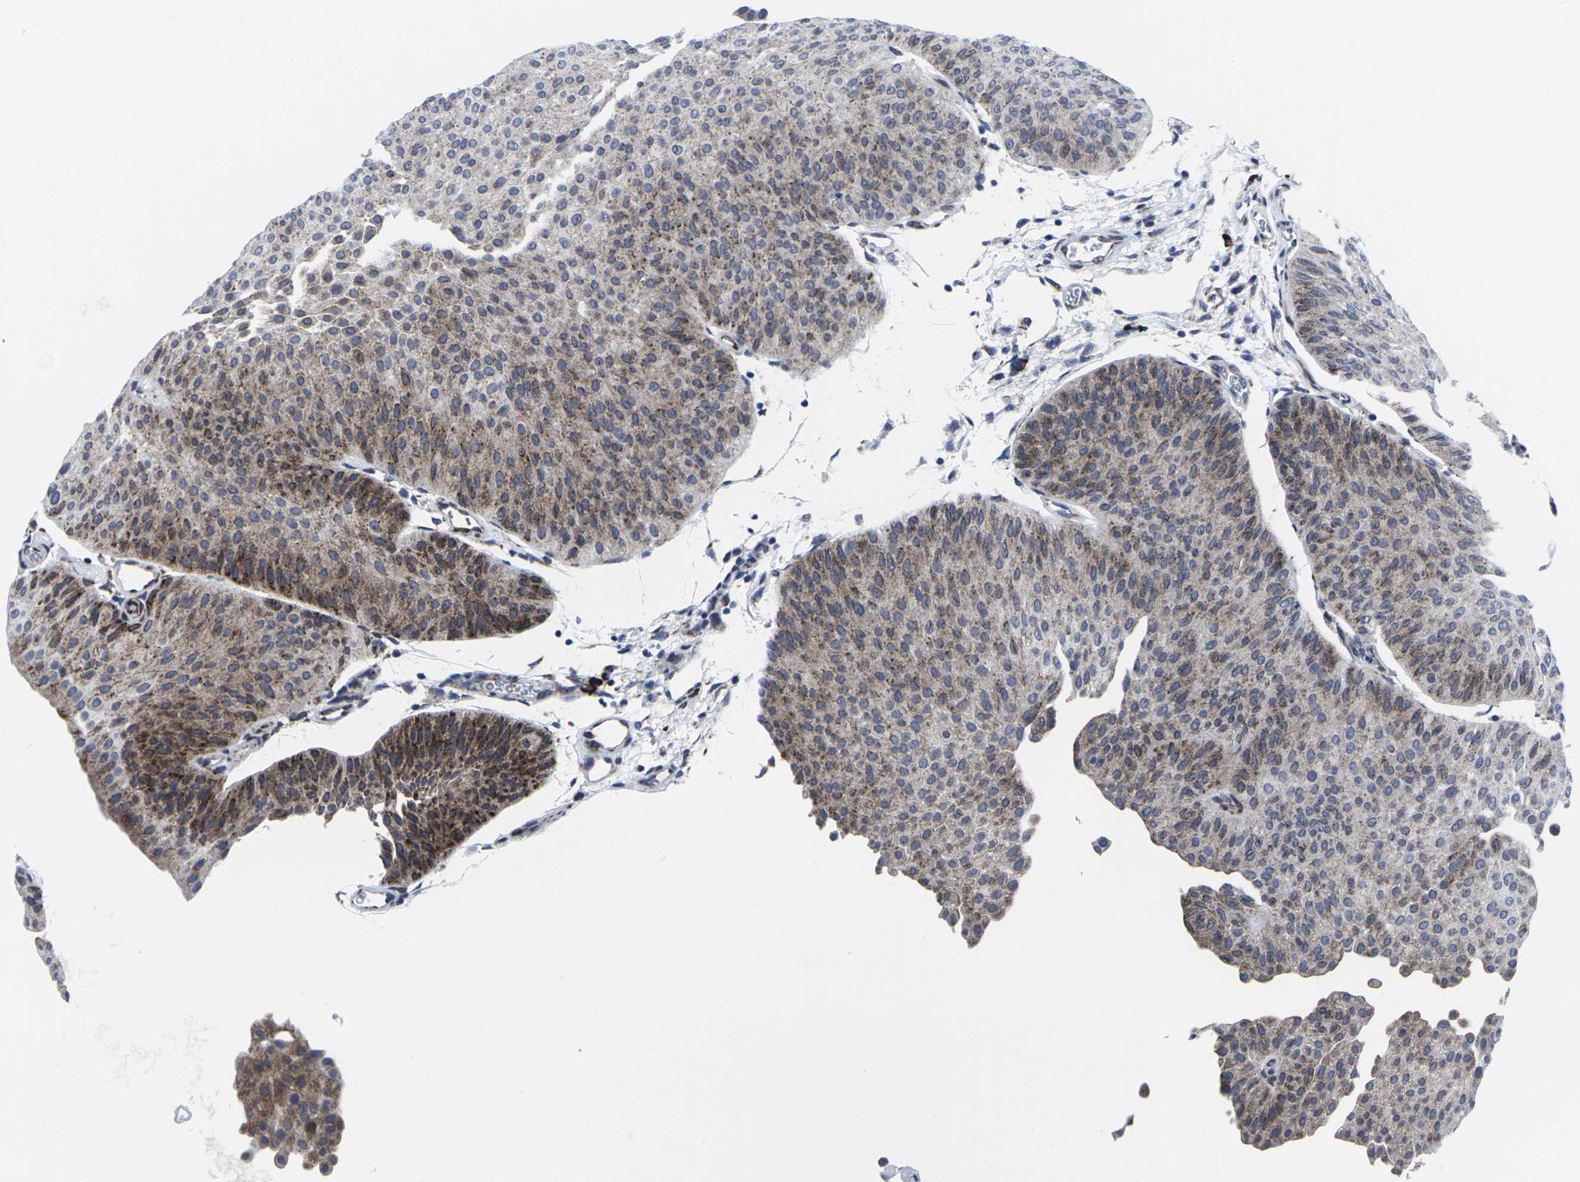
{"staining": {"intensity": "strong", "quantity": ">75%", "location": "cytoplasmic/membranous"}, "tissue": "urothelial cancer", "cell_type": "Tumor cells", "image_type": "cancer", "snomed": [{"axis": "morphology", "description": "Urothelial carcinoma, Low grade"}, {"axis": "topography", "description": "Urinary bladder"}], "caption": "Immunohistochemical staining of urothelial cancer exhibits high levels of strong cytoplasmic/membranous expression in about >75% of tumor cells.", "gene": "RPN1", "patient": {"sex": "female", "age": 60}}